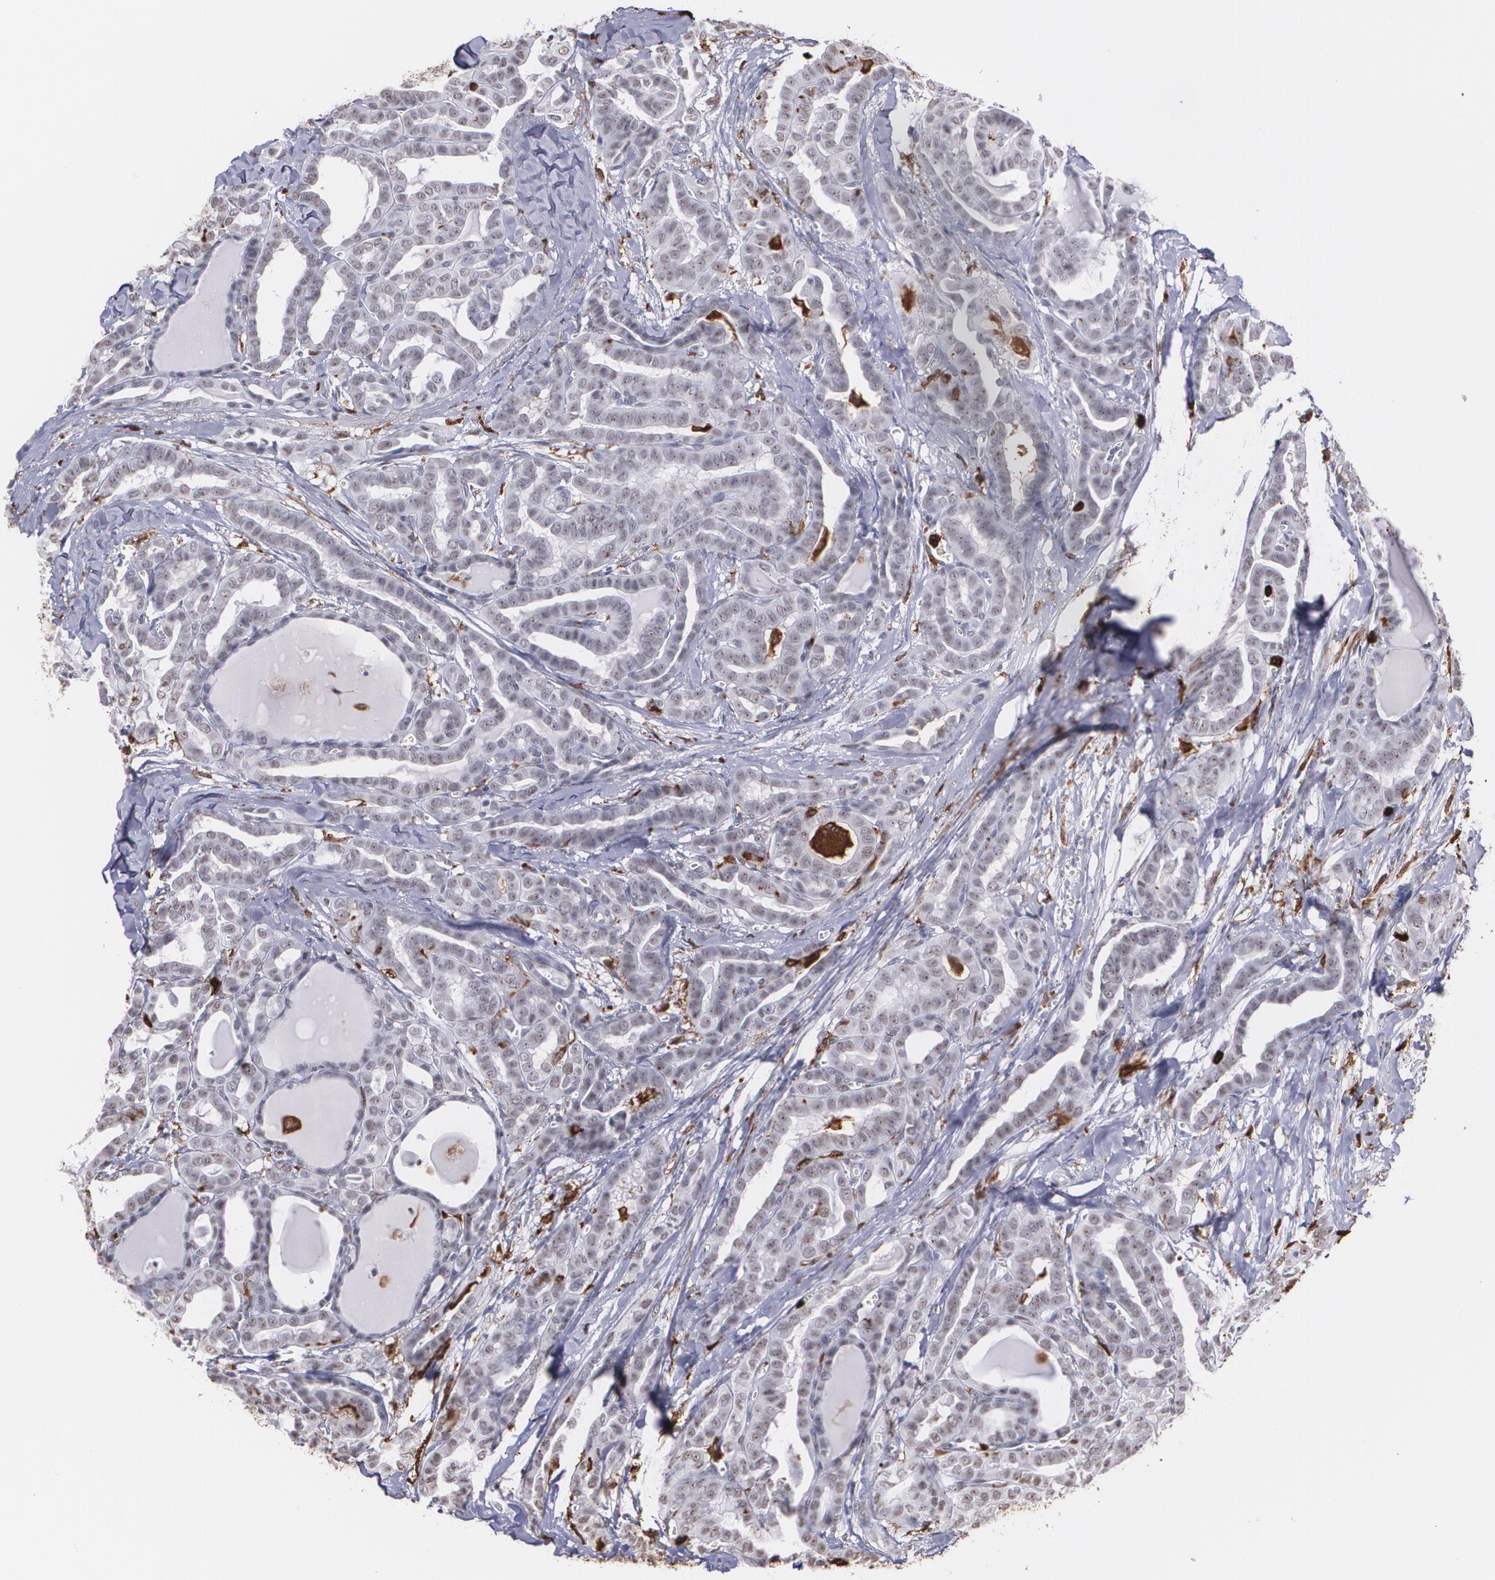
{"staining": {"intensity": "negative", "quantity": "none", "location": "none"}, "tissue": "thyroid cancer", "cell_type": "Tumor cells", "image_type": "cancer", "snomed": [{"axis": "morphology", "description": "Carcinoma, NOS"}, {"axis": "topography", "description": "Thyroid gland"}], "caption": "This photomicrograph is of thyroid cancer (carcinoma) stained with IHC to label a protein in brown with the nuclei are counter-stained blue. There is no expression in tumor cells. (Immunohistochemistry (ihc), brightfield microscopy, high magnification).", "gene": "NCF2", "patient": {"sex": "female", "age": 91}}